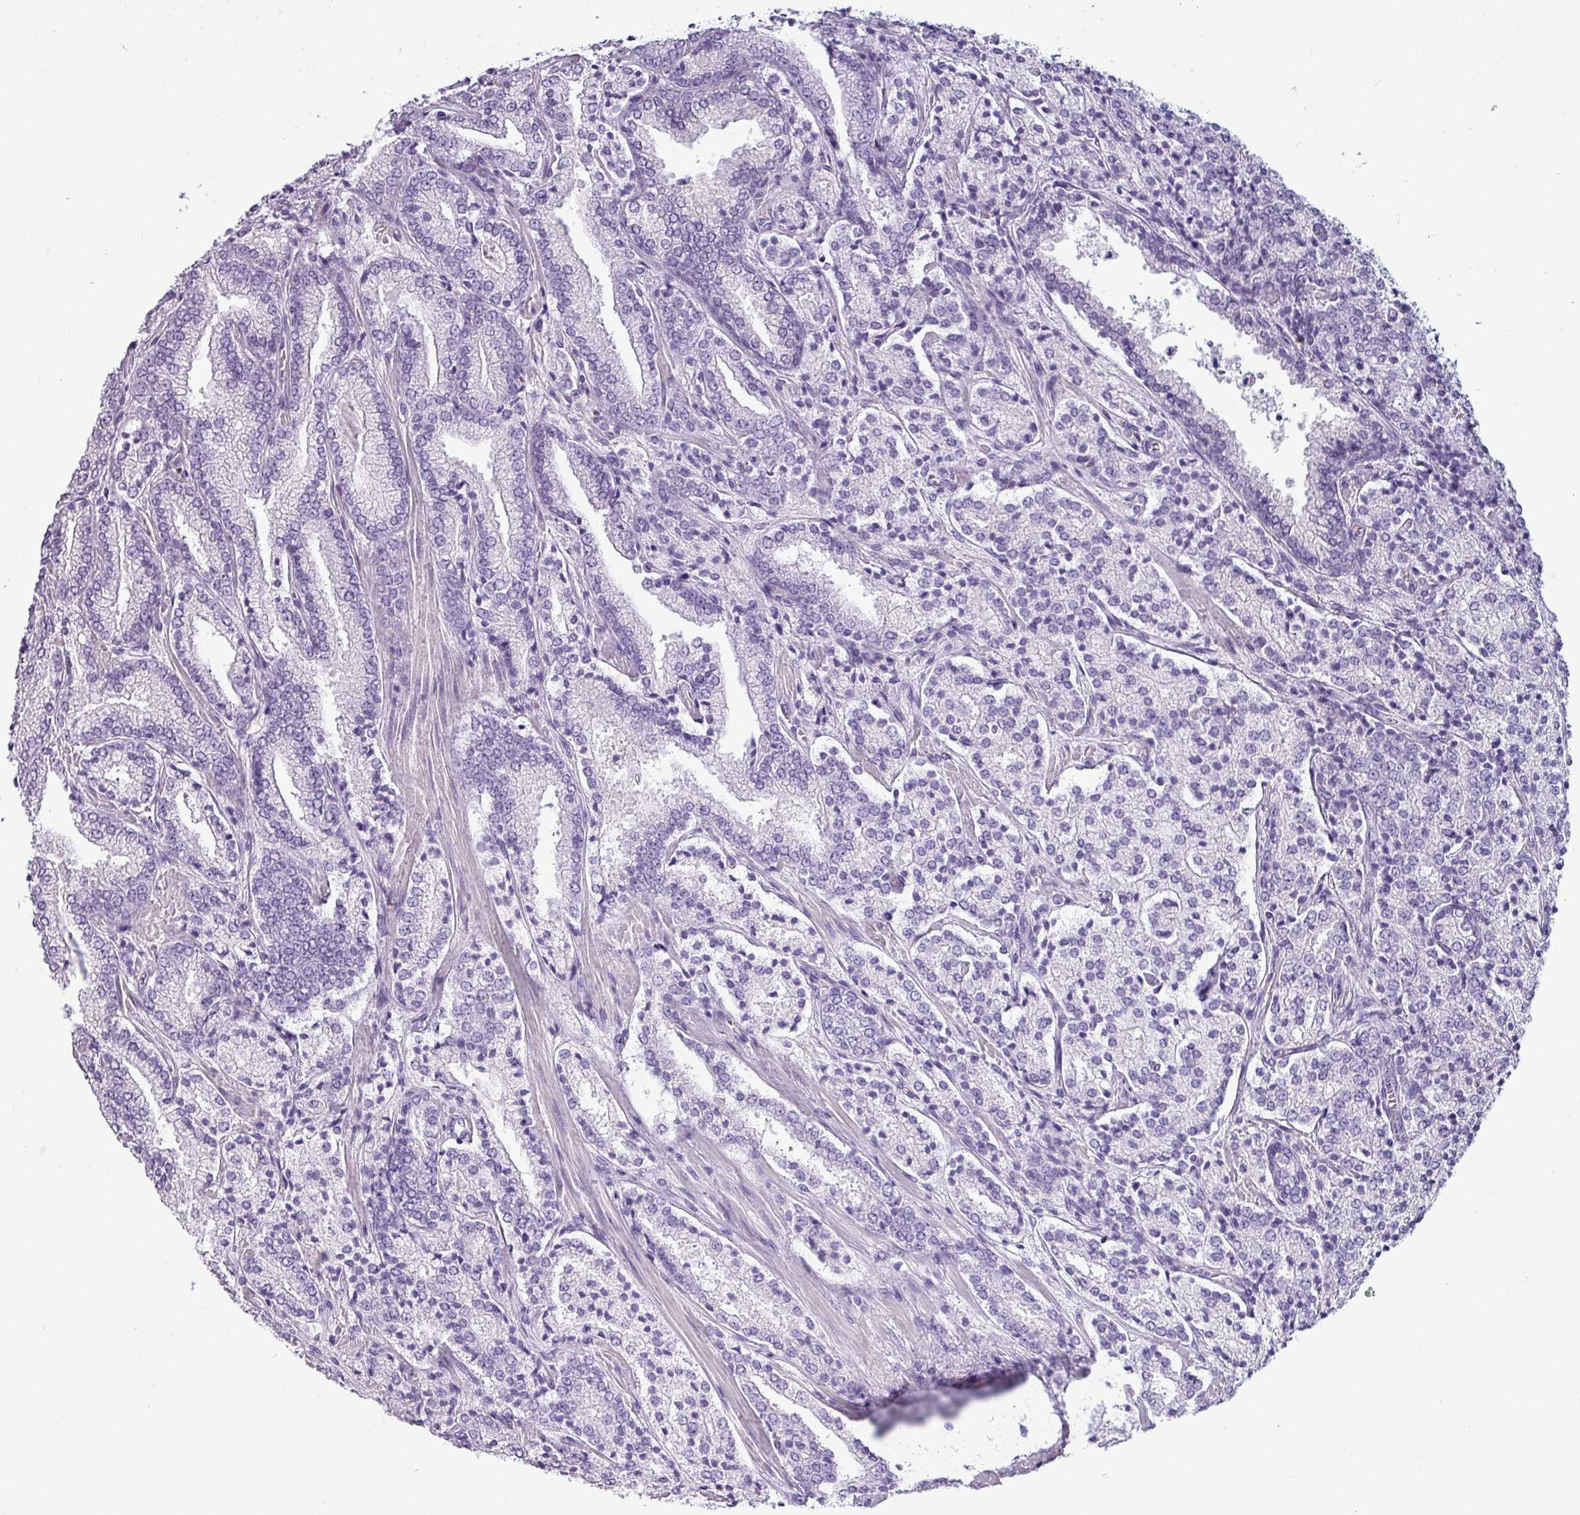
{"staining": {"intensity": "negative", "quantity": "none", "location": "none"}, "tissue": "prostate cancer", "cell_type": "Tumor cells", "image_type": "cancer", "snomed": [{"axis": "morphology", "description": "Adenocarcinoma, High grade"}, {"axis": "topography", "description": "Prostate"}], "caption": "Human prostate cancer stained for a protein using immunohistochemistry (IHC) demonstrates no staining in tumor cells.", "gene": "CRYBB2", "patient": {"sex": "male", "age": 63}}